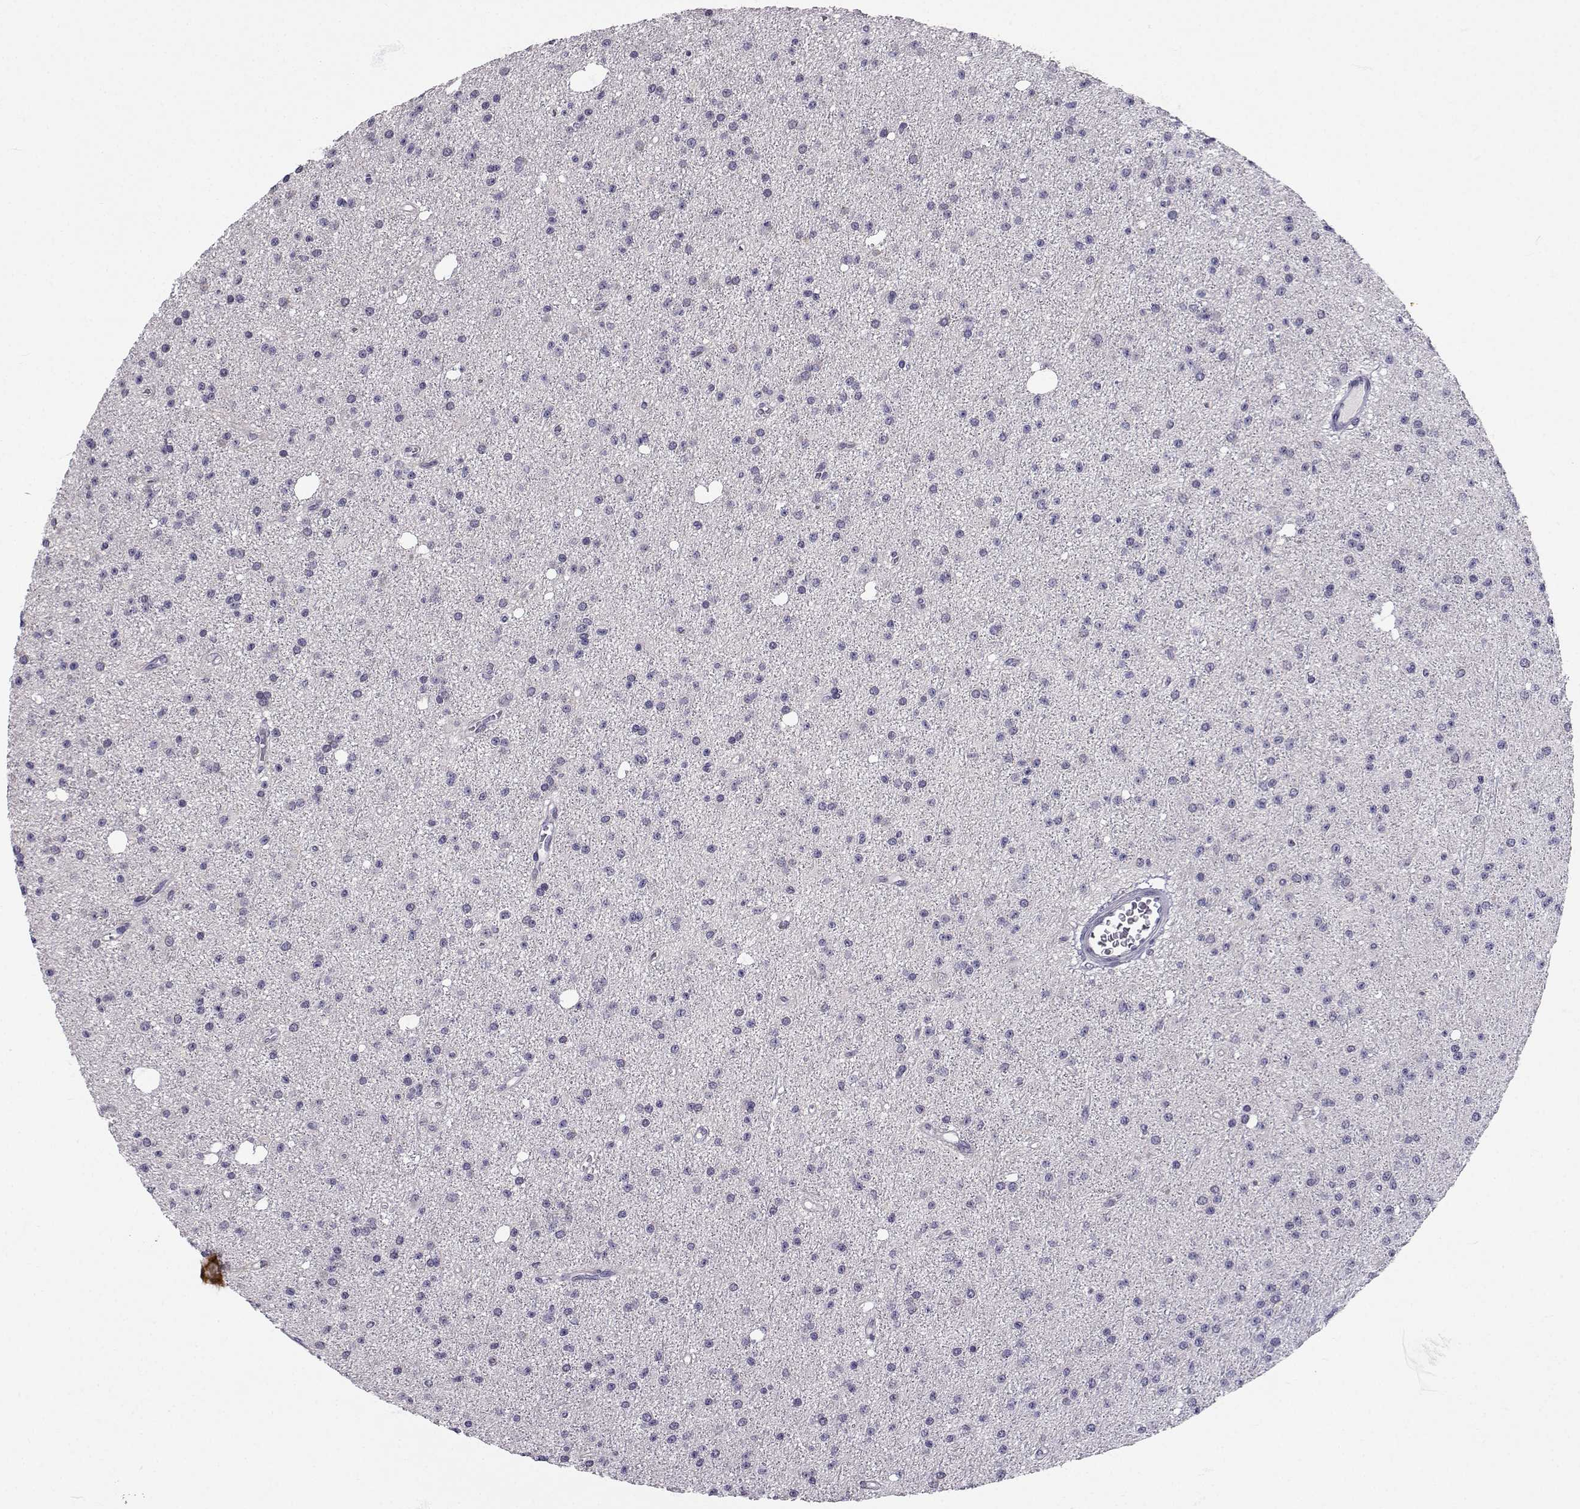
{"staining": {"intensity": "negative", "quantity": "none", "location": "none"}, "tissue": "glioma", "cell_type": "Tumor cells", "image_type": "cancer", "snomed": [{"axis": "morphology", "description": "Glioma, malignant, Low grade"}, {"axis": "topography", "description": "Brain"}], "caption": "An IHC image of glioma is shown. There is no staining in tumor cells of glioma. The staining was performed using DAB (3,3'-diaminobenzidine) to visualize the protein expression in brown, while the nuclei were stained in blue with hematoxylin (Magnification: 20x).", "gene": "SLC6A3", "patient": {"sex": "male", "age": 27}}